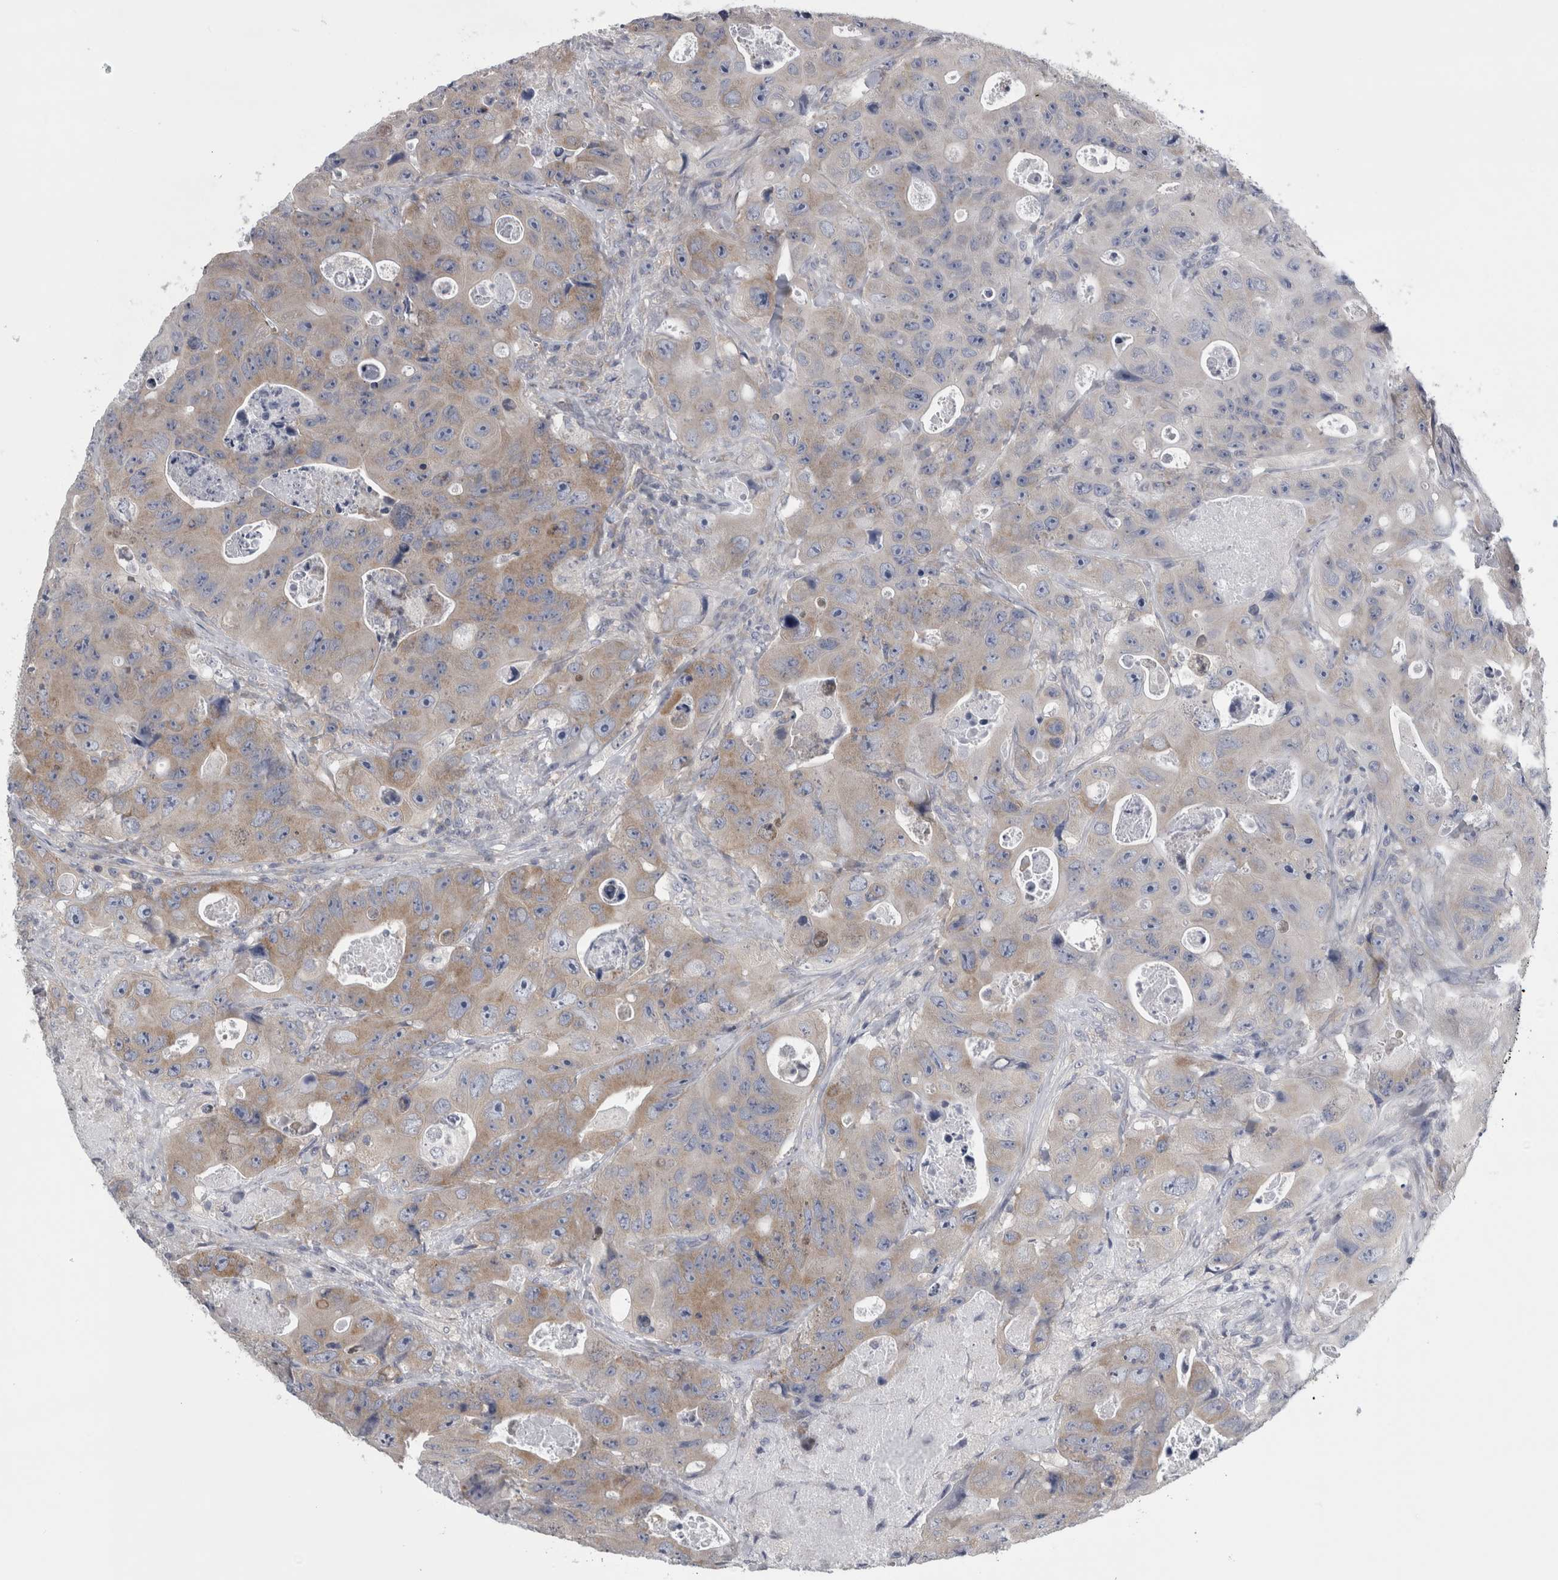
{"staining": {"intensity": "moderate", "quantity": "<25%", "location": "cytoplasmic/membranous"}, "tissue": "colorectal cancer", "cell_type": "Tumor cells", "image_type": "cancer", "snomed": [{"axis": "morphology", "description": "Adenocarcinoma, NOS"}, {"axis": "topography", "description": "Colon"}], "caption": "IHC of colorectal adenocarcinoma reveals low levels of moderate cytoplasmic/membranous expression in about <25% of tumor cells.", "gene": "PRRC2C", "patient": {"sex": "female", "age": 46}}